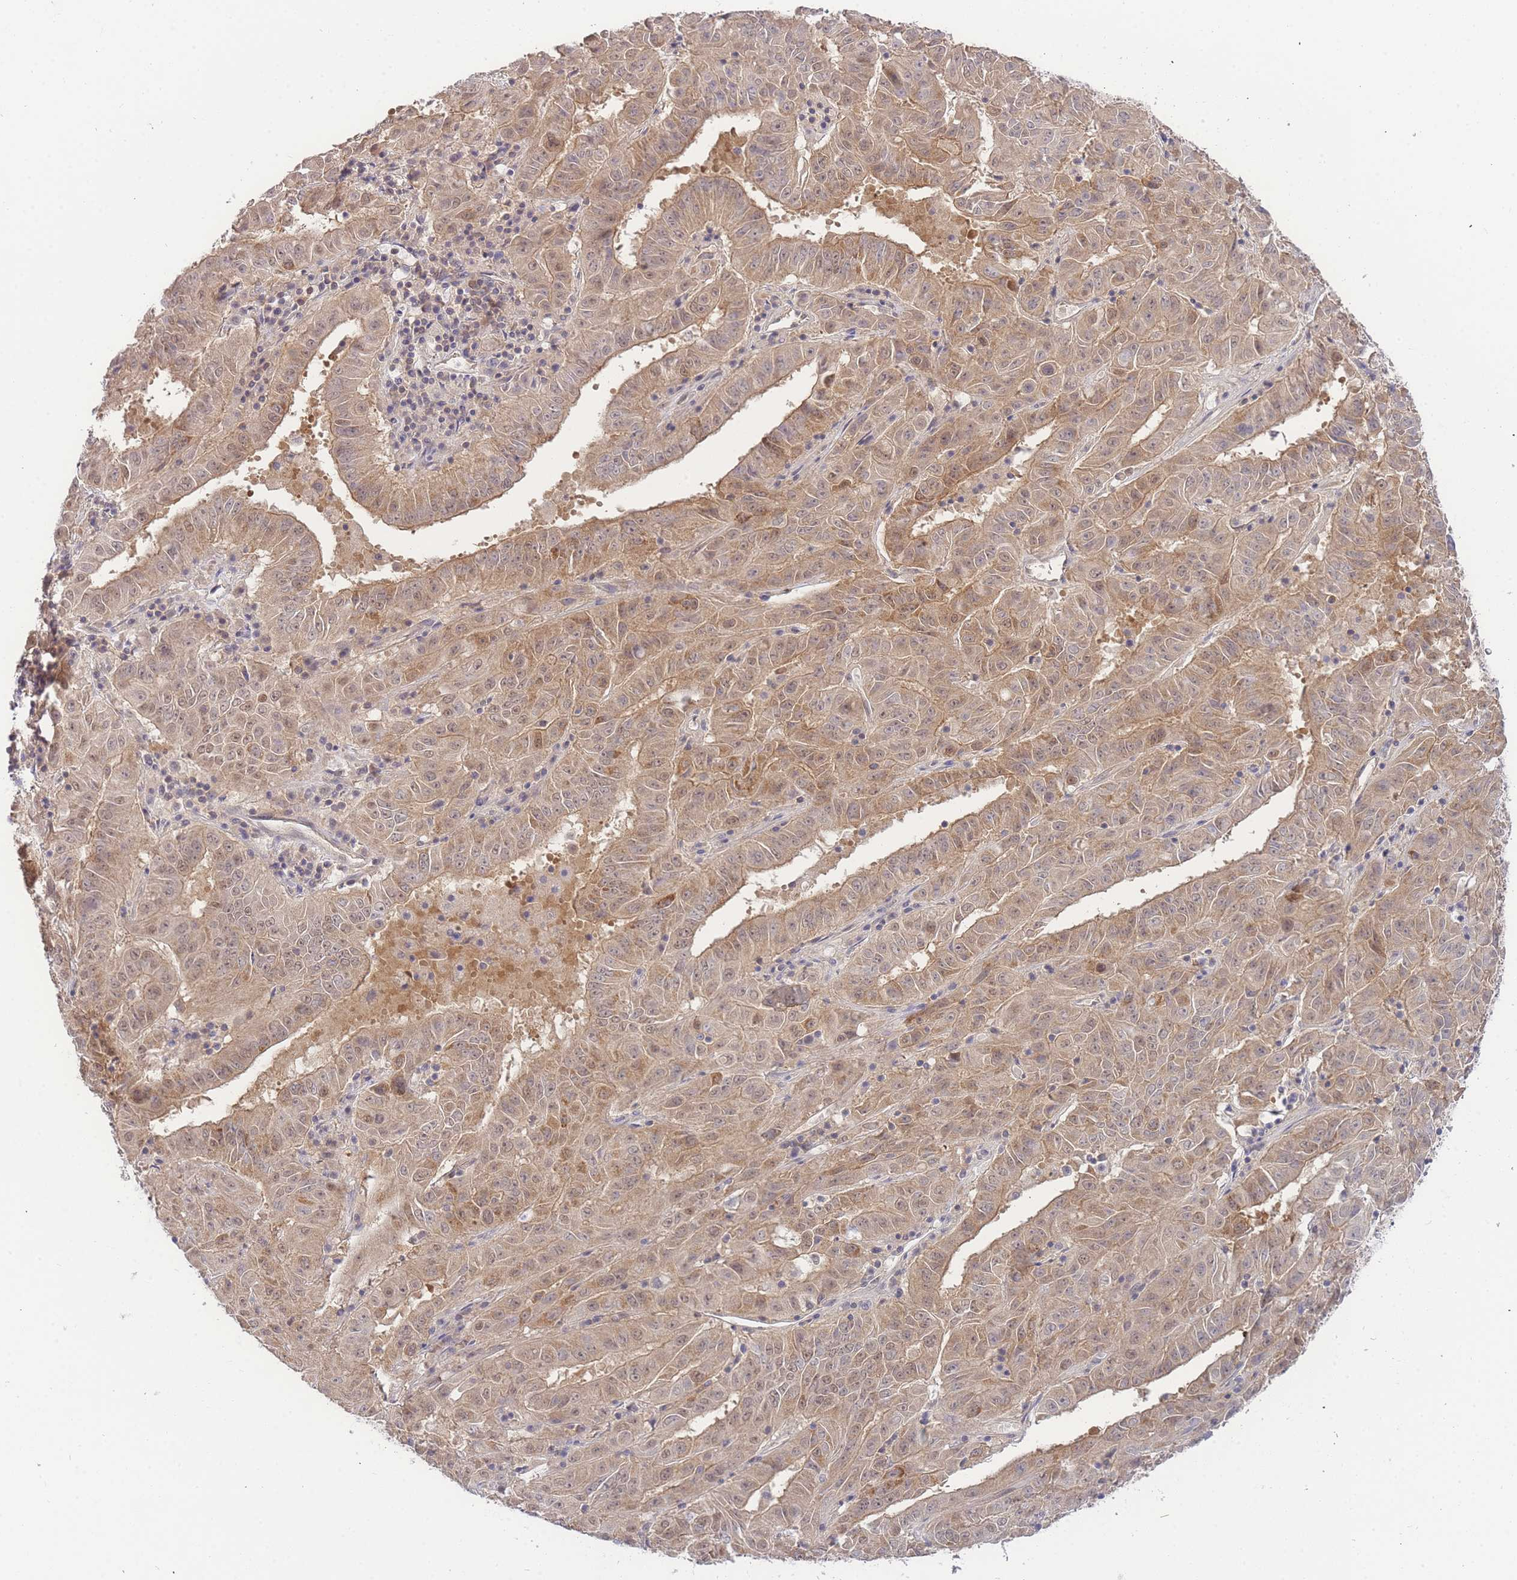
{"staining": {"intensity": "moderate", "quantity": ">75%", "location": "cytoplasmic/membranous,nuclear"}, "tissue": "pancreatic cancer", "cell_type": "Tumor cells", "image_type": "cancer", "snomed": [{"axis": "morphology", "description": "Adenocarcinoma, NOS"}, {"axis": "topography", "description": "Pancreas"}], "caption": "The immunohistochemical stain shows moderate cytoplasmic/membranous and nuclear staining in tumor cells of pancreatic adenocarcinoma tissue. Nuclei are stained in blue.", "gene": "KIAA1191", "patient": {"sex": "male", "age": 63}}